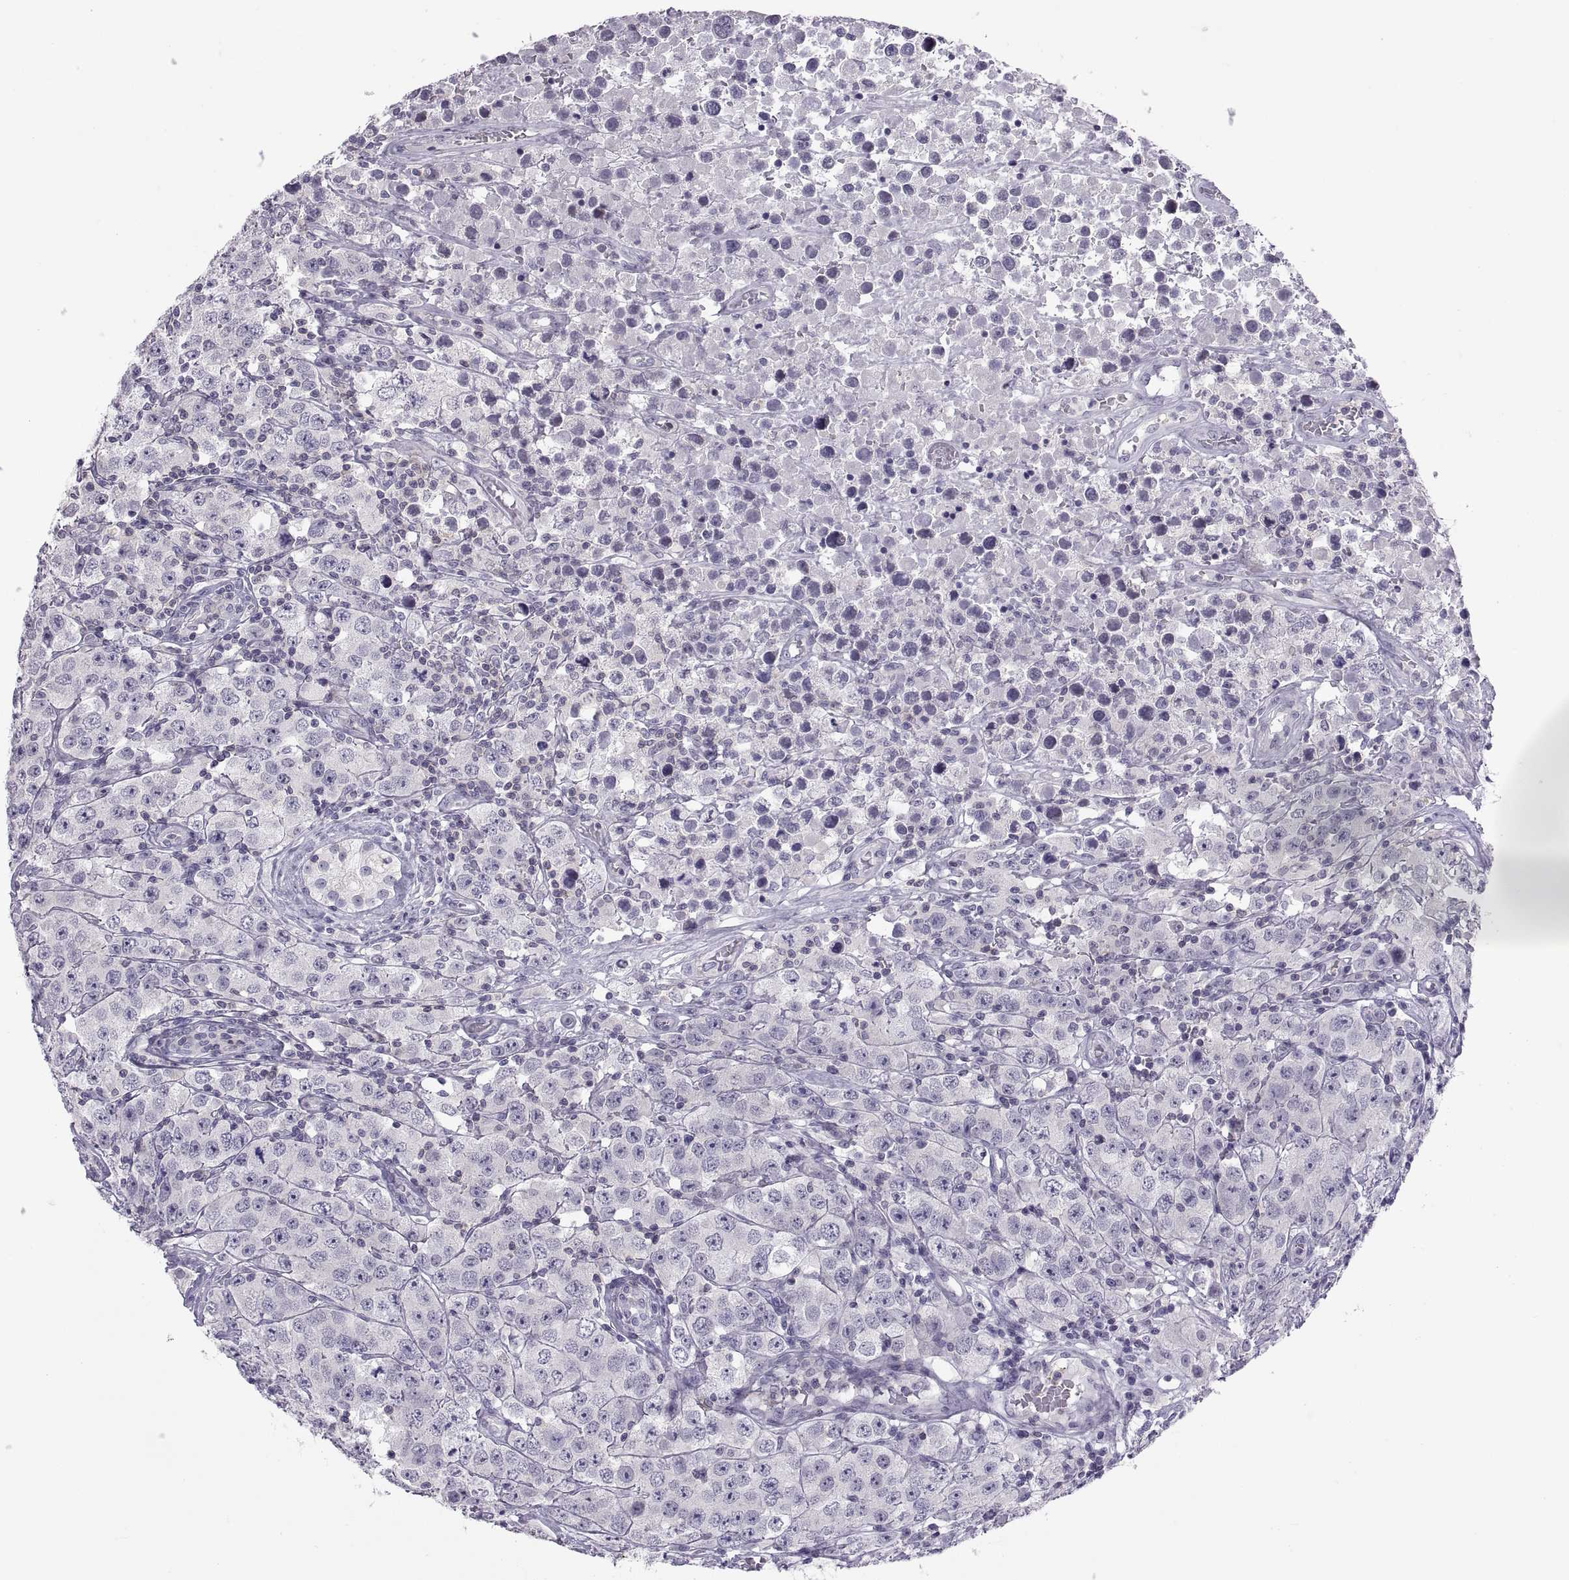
{"staining": {"intensity": "negative", "quantity": "none", "location": "none"}, "tissue": "testis cancer", "cell_type": "Tumor cells", "image_type": "cancer", "snomed": [{"axis": "morphology", "description": "Seminoma, NOS"}, {"axis": "topography", "description": "Testis"}], "caption": "DAB immunohistochemical staining of human testis cancer (seminoma) demonstrates no significant staining in tumor cells.", "gene": "TTC21A", "patient": {"sex": "male", "age": 52}}